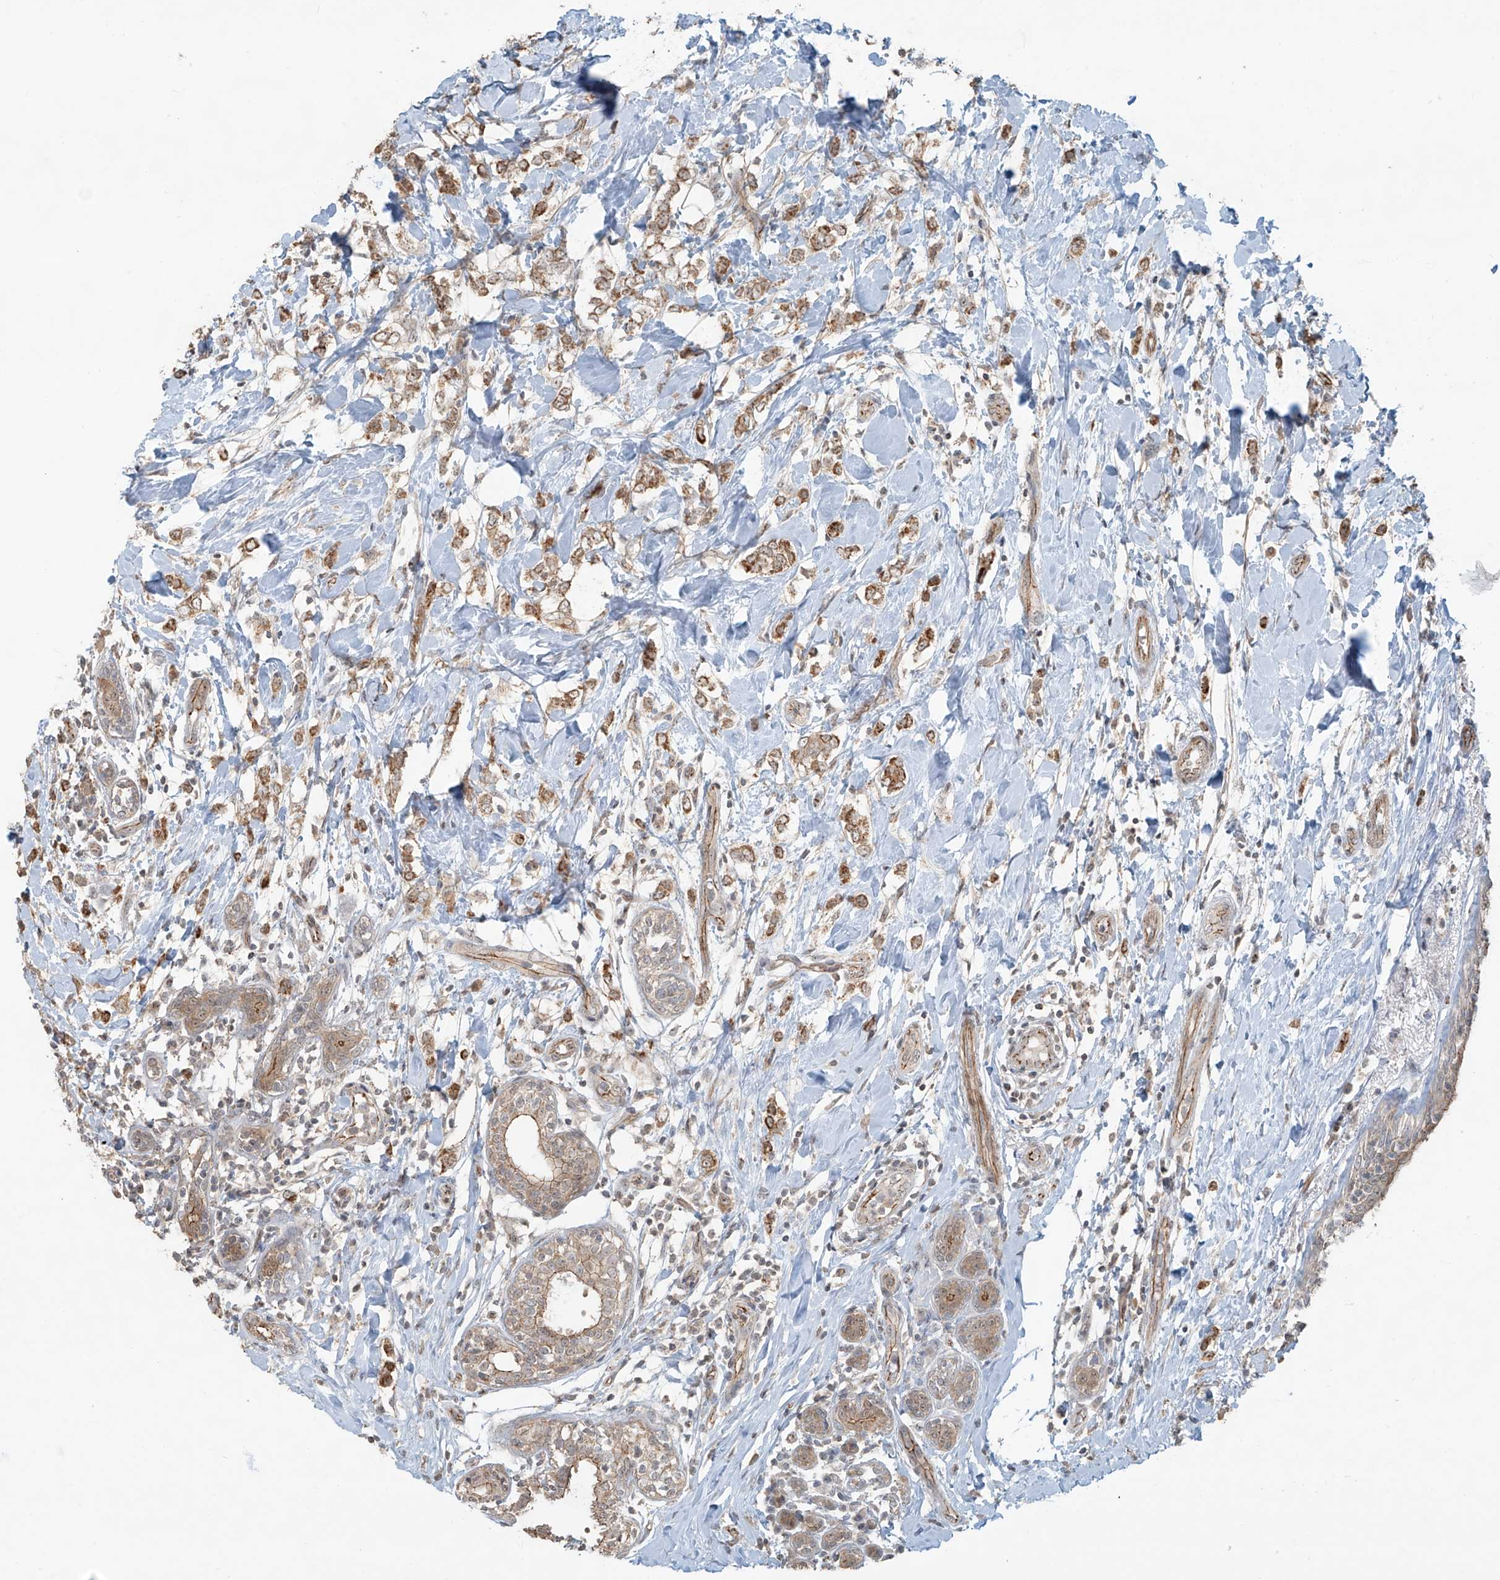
{"staining": {"intensity": "moderate", "quantity": ">75%", "location": "cytoplasmic/membranous"}, "tissue": "breast cancer", "cell_type": "Tumor cells", "image_type": "cancer", "snomed": [{"axis": "morphology", "description": "Normal tissue, NOS"}, {"axis": "morphology", "description": "Lobular carcinoma"}, {"axis": "topography", "description": "Breast"}], "caption": "Human breast cancer stained with a brown dye displays moderate cytoplasmic/membranous positive expression in about >75% of tumor cells.", "gene": "ZNF16", "patient": {"sex": "female", "age": 47}}